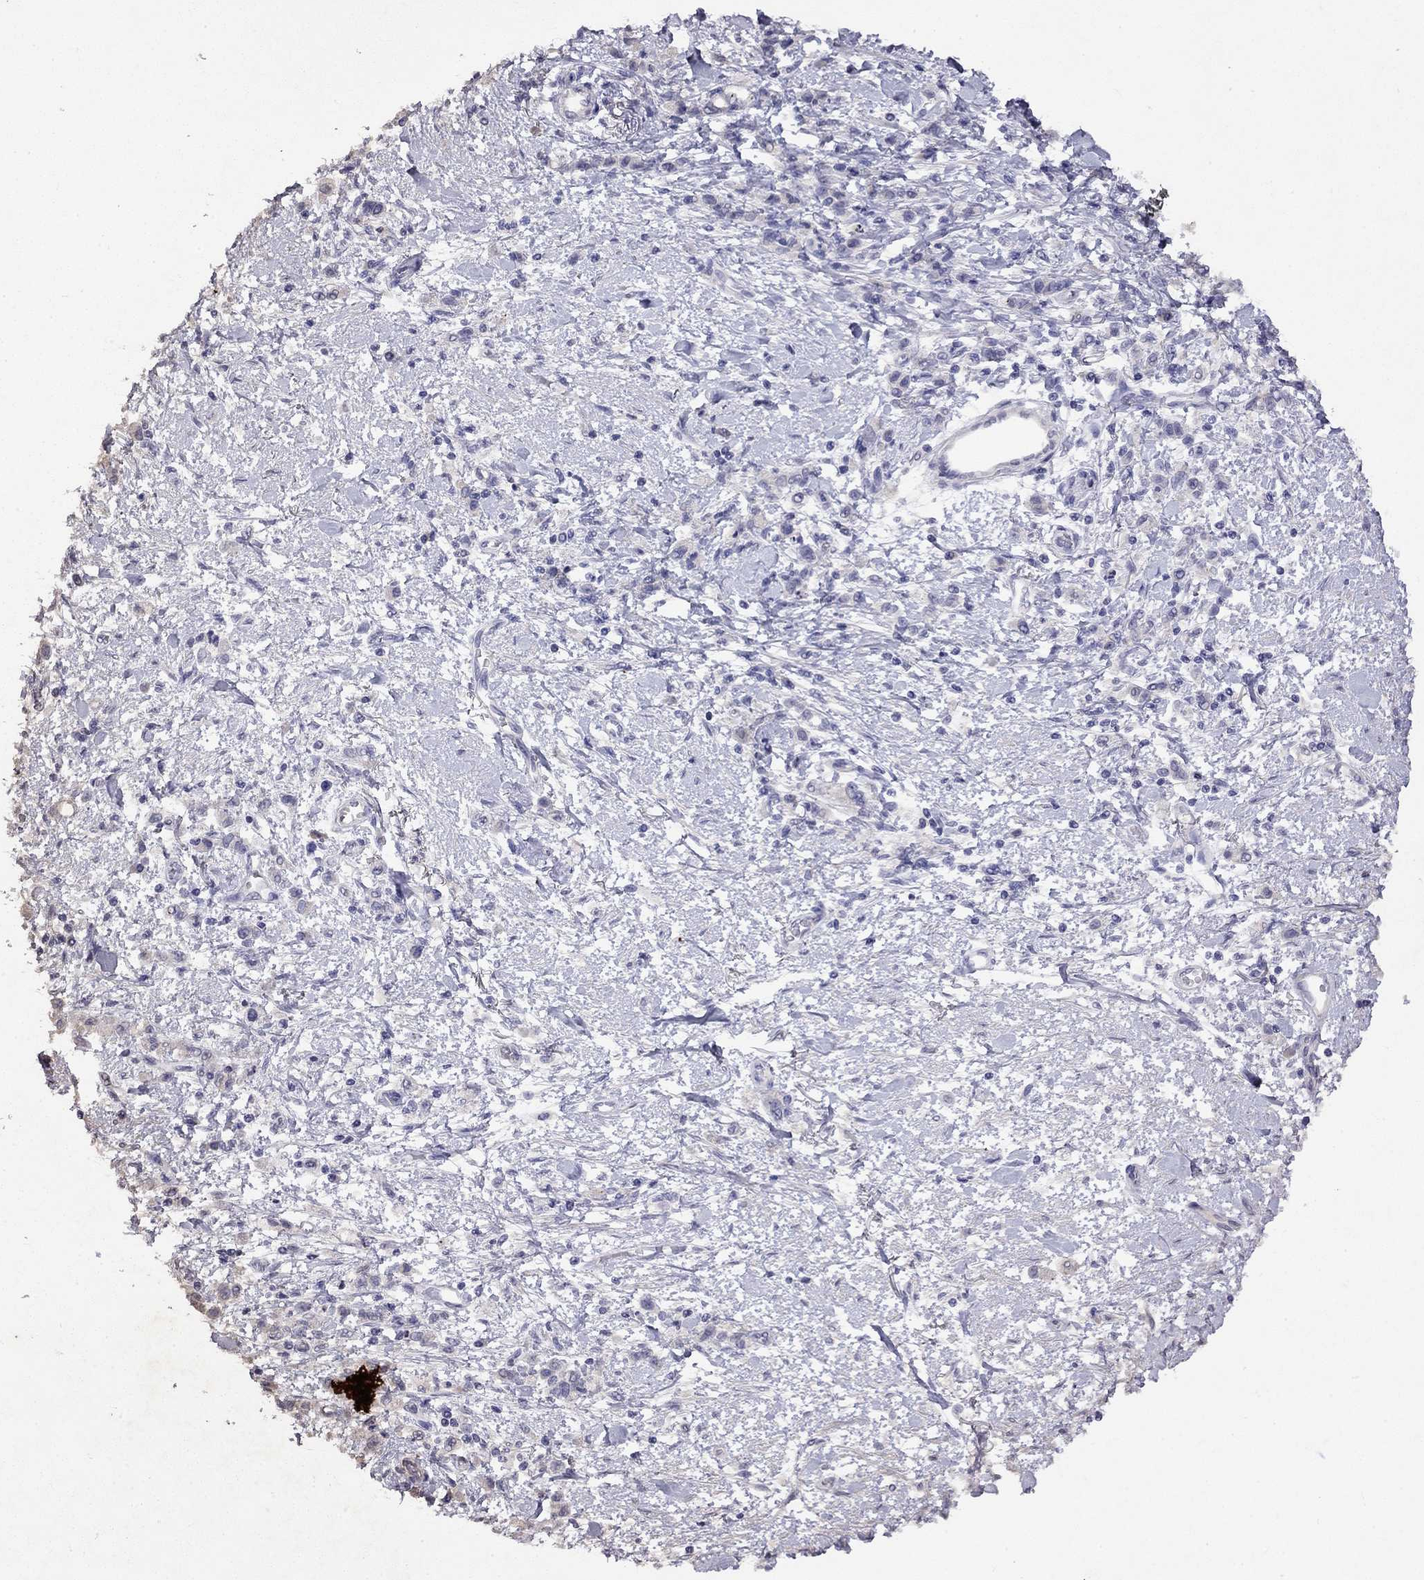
{"staining": {"intensity": "negative", "quantity": "none", "location": "none"}, "tissue": "stomach cancer", "cell_type": "Tumor cells", "image_type": "cancer", "snomed": [{"axis": "morphology", "description": "Adenocarcinoma, NOS"}, {"axis": "topography", "description": "Stomach"}], "caption": "There is no significant staining in tumor cells of stomach cancer.", "gene": "GNAT3", "patient": {"sex": "male", "age": 77}}